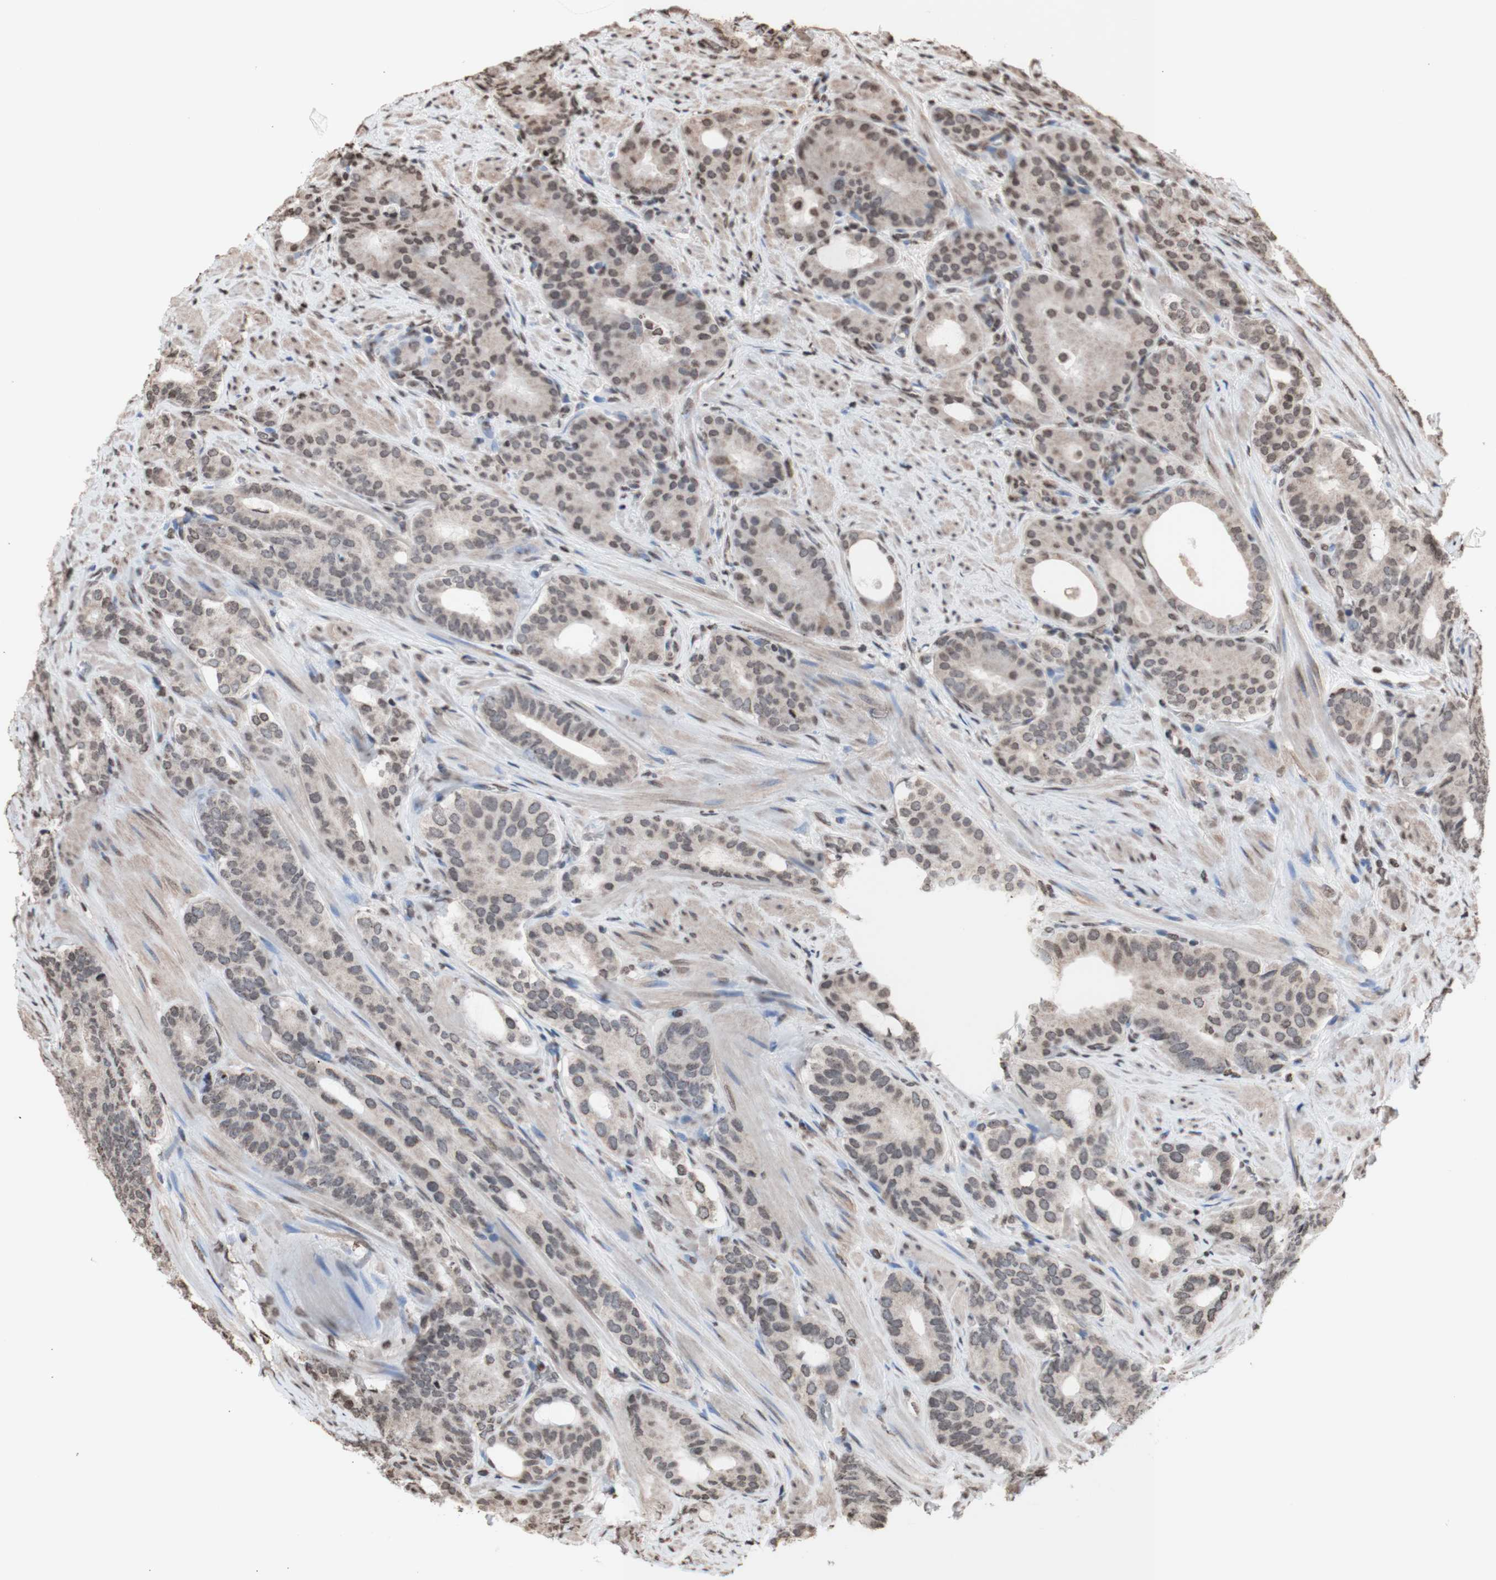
{"staining": {"intensity": "weak", "quantity": ">75%", "location": "cytoplasmic/membranous"}, "tissue": "prostate cancer", "cell_type": "Tumor cells", "image_type": "cancer", "snomed": [{"axis": "morphology", "description": "Adenocarcinoma, Low grade"}, {"axis": "topography", "description": "Prostate"}], "caption": "A histopathology image of human low-grade adenocarcinoma (prostate) stained for a protein shows weak cytoplasmic/membranous brown staining in tumor cells. The staining was performed using DAB, with brown indicating positive protein expression. Nuclei are stained blue with hematoxylin.", "gene": "SNAI2", "patient": {"sex": "male", "age": 63}}